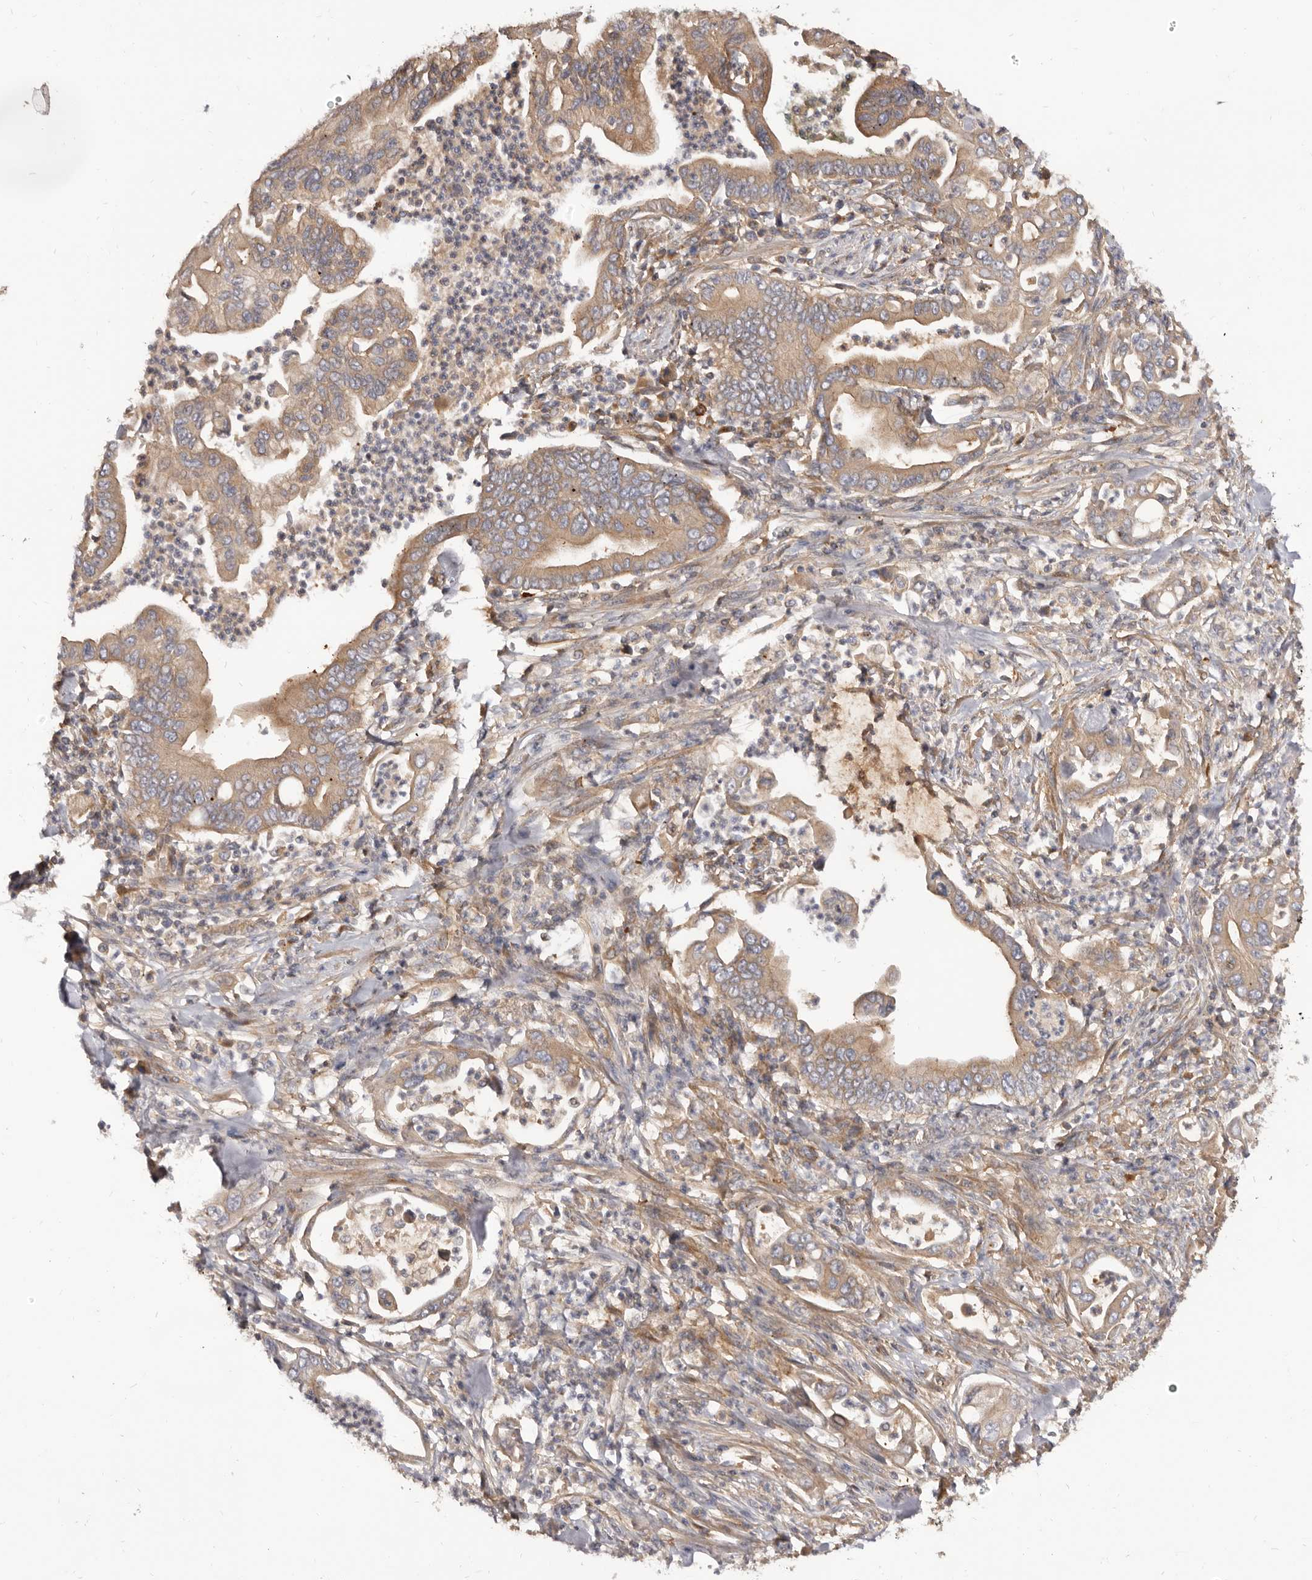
{"staining": {"intensity": "moderate", "quantity": ">75%", "location": "cytoplasmic/membranous"}, "tissue": "pancreatic cancer", "cell_type": "Tumor cells", "image_type": "cancer", "snomed": [{"axis": "morphology", "description": "Adenocarcinoma, NOS"}, {"axis": "topography", "description": "Pancreas"}], "caption": "Adenocarcinoma (pancreatic) stained with a protein marker demonstrates moderate staining in tumor cells.", "gene": "ADAMTS20", "patient": {"sex": "male", "age": 78}}